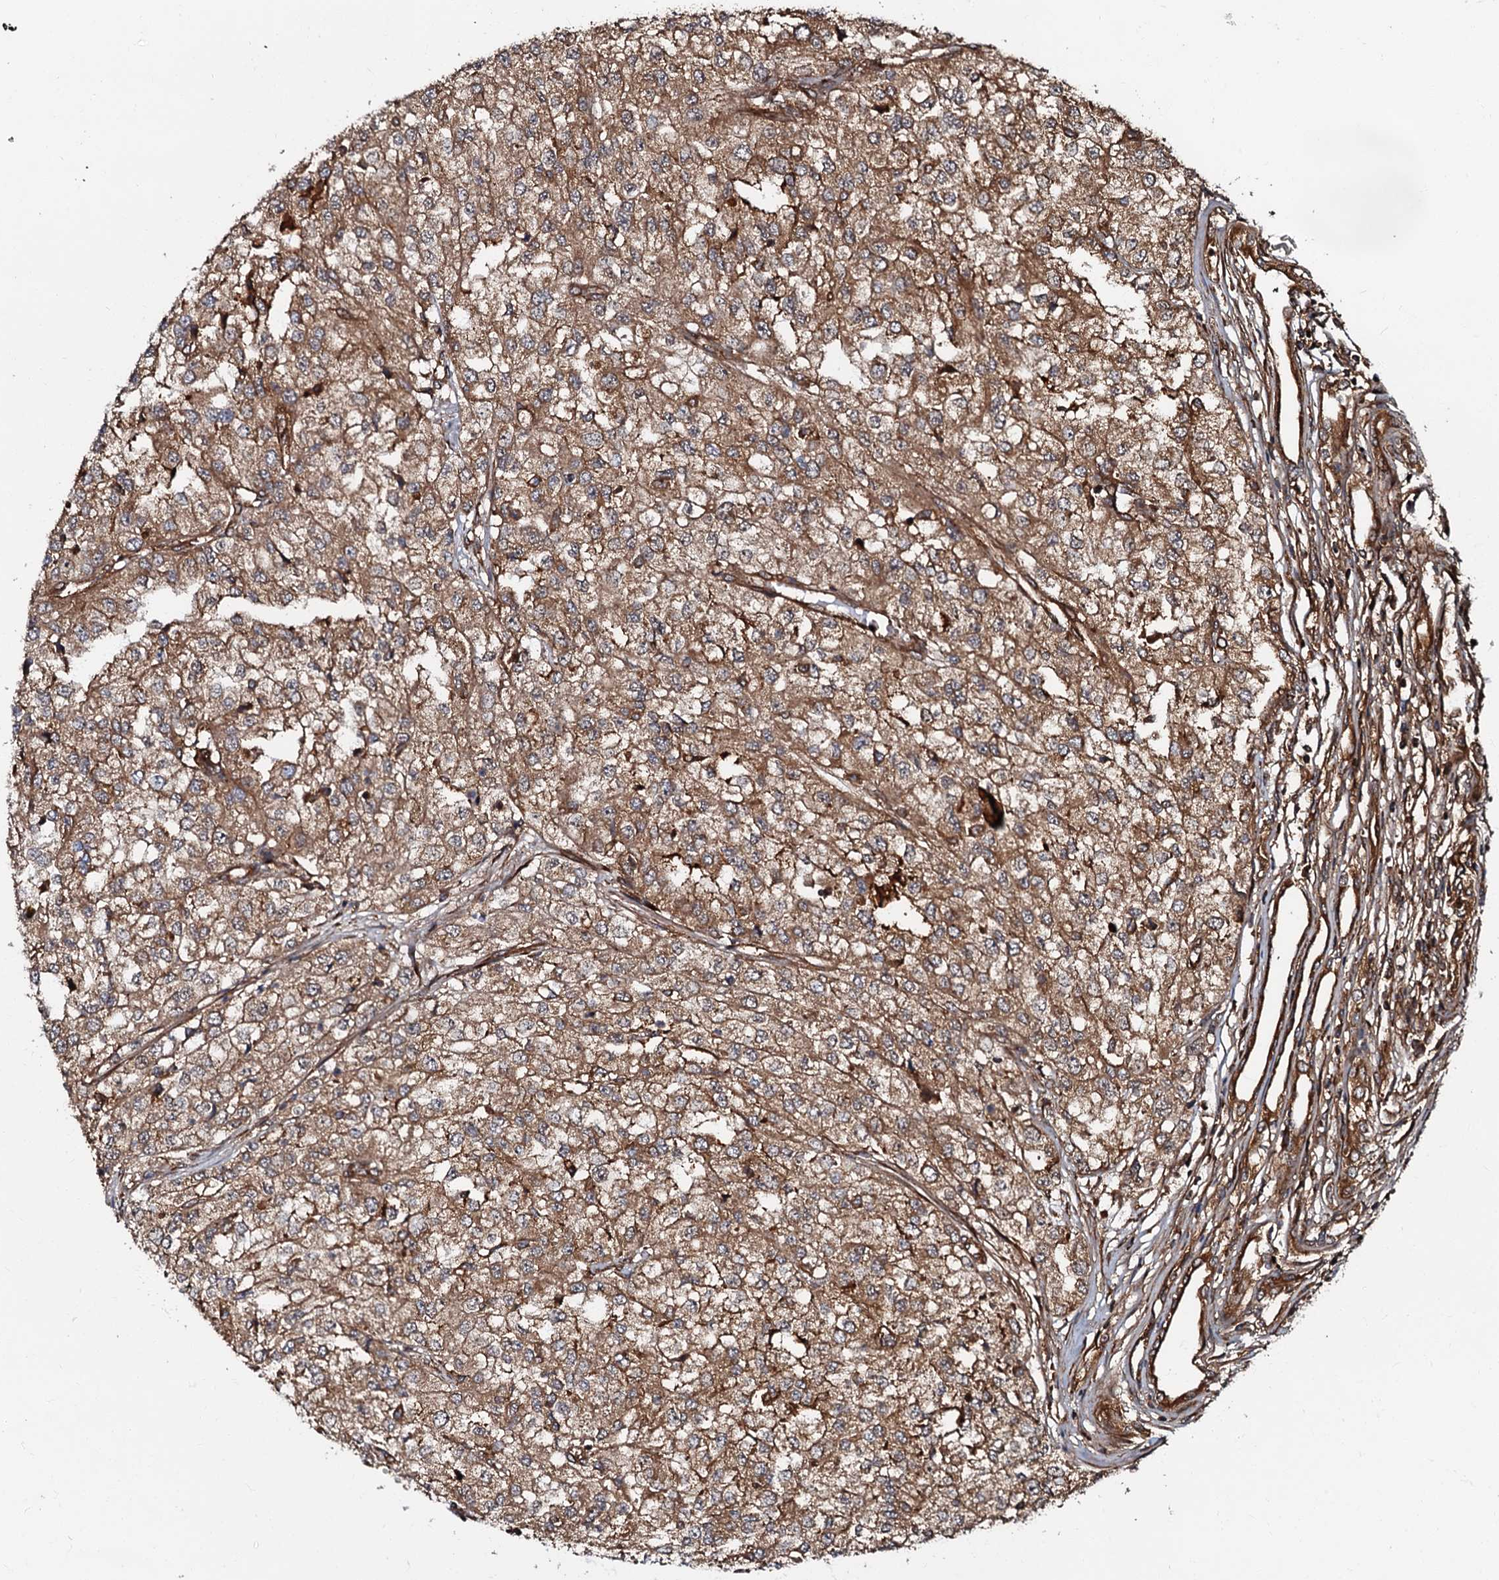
{"staining": {"intensity": "moderate", "quantity": ">75%", "location": "cytoplasmic/membranous"}, "tissue": "renal cancer", "cell_type": "Tumor cells", "image_type": "cancer", "snomed": [{"axis": "morphology", "description": "Adenocarcinoma, NOS"}, {"axis": "topography", "description": "Kidney"}], "caption": "A medium amount of moderate cytoplasmic/membranous staining is identified in about >75% of tumor cells in adenocarcinoma (renal) tissue. The protein is shown in brown color, while the nuclei are stained blue.", "gene": "BLOC1S6", "patient": {"sex": "female", "age": 54}}